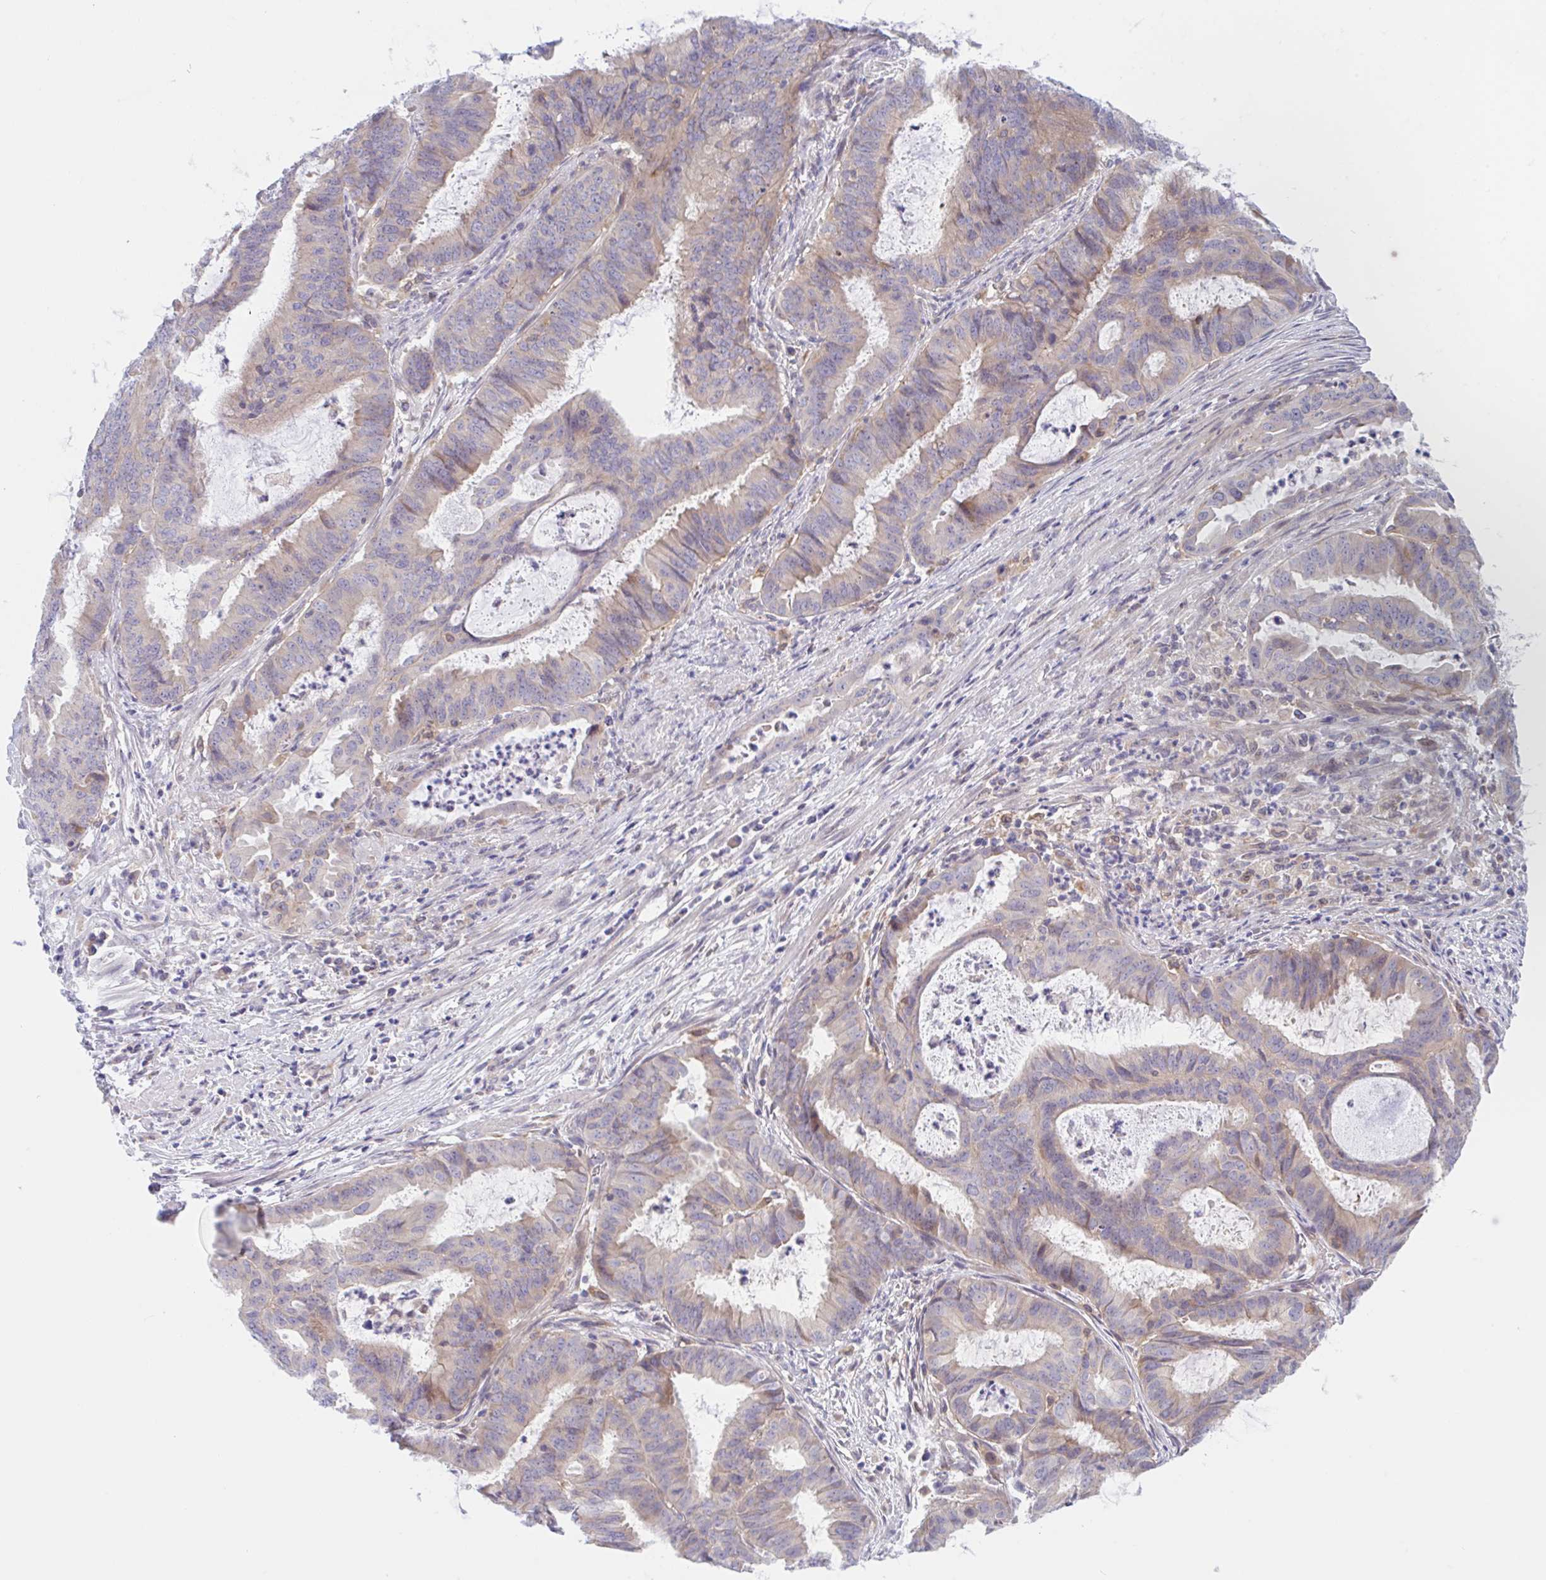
{"staining": {"intensity": "weak", "quantity": ">75%", "location": "cytoplasmic/membranous"}, "tissue": "endometrial cancer", "cell_type": "Tumor cells", "image_type": "cancer", "snomed": [{"axis": "morphology", "description": "Adenocarcinoma, NOS"}, {"axis": "topography", "description": "Endometrium"}], "caption": "Immunohistochemical staining of human endometrial adenocarcinoma displays low levels of weak cytoplasmic/membranous protein expression in approximately >75% of tumor cells.", "gene": "TMEM86A", "patient": {"sex": "female", "age": 51}}